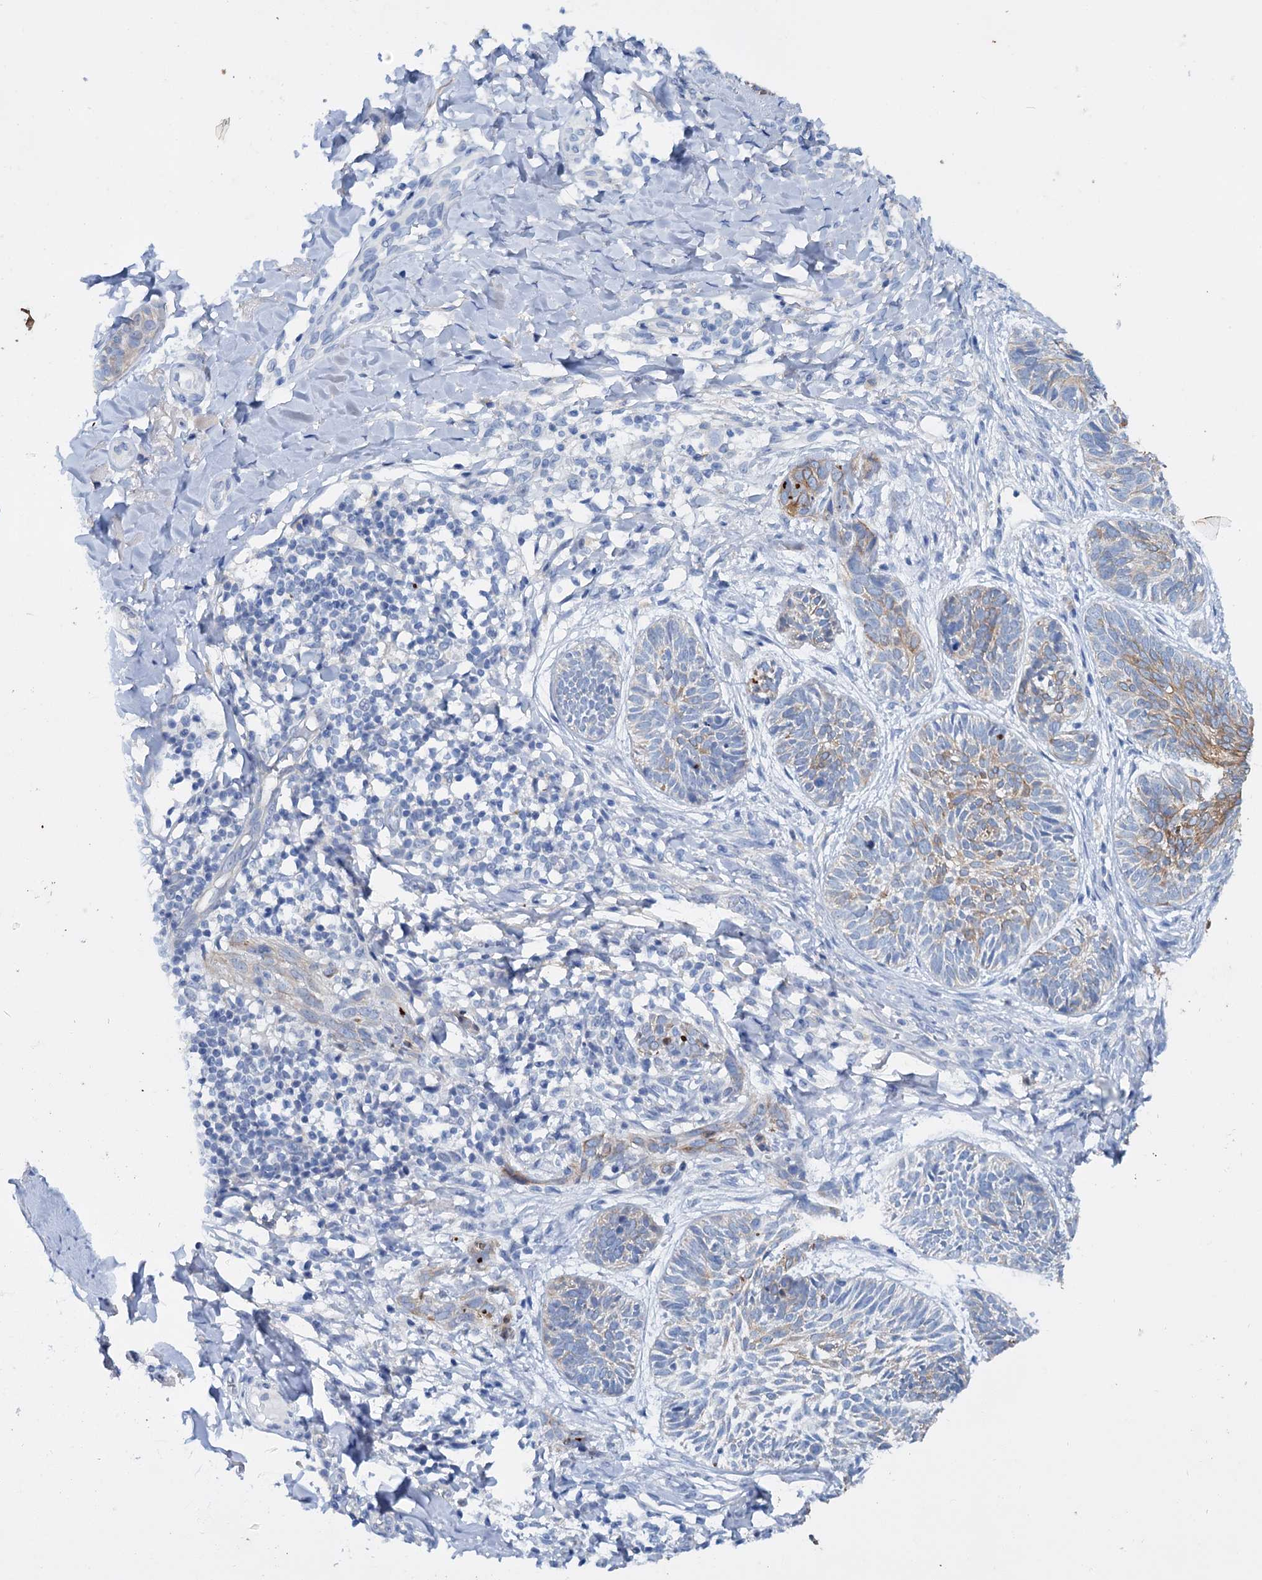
{"staining": {"intensity": "weak", "quantity": "25%-75%", "location": "cytoplasmic/membranous"}, "tissue": "skin cancer", "cell_type": "Tumor cells", "image_type": "cancer", "snomed": [{"axis": "morphology", "description": "Normal tissue, NOS"}, {"axis": "morphology", "description": "Basal cell carcinoma"}, {"axis": "topography", "description": "Skin"}], "caption": "An image of skin basal cell carcinoma stained for a protein reveals weak cytoplasmic/membranous brown staining in tumor cells.", "gene": "FAAP20", "patient": {"sex": "male", "age": 66}}